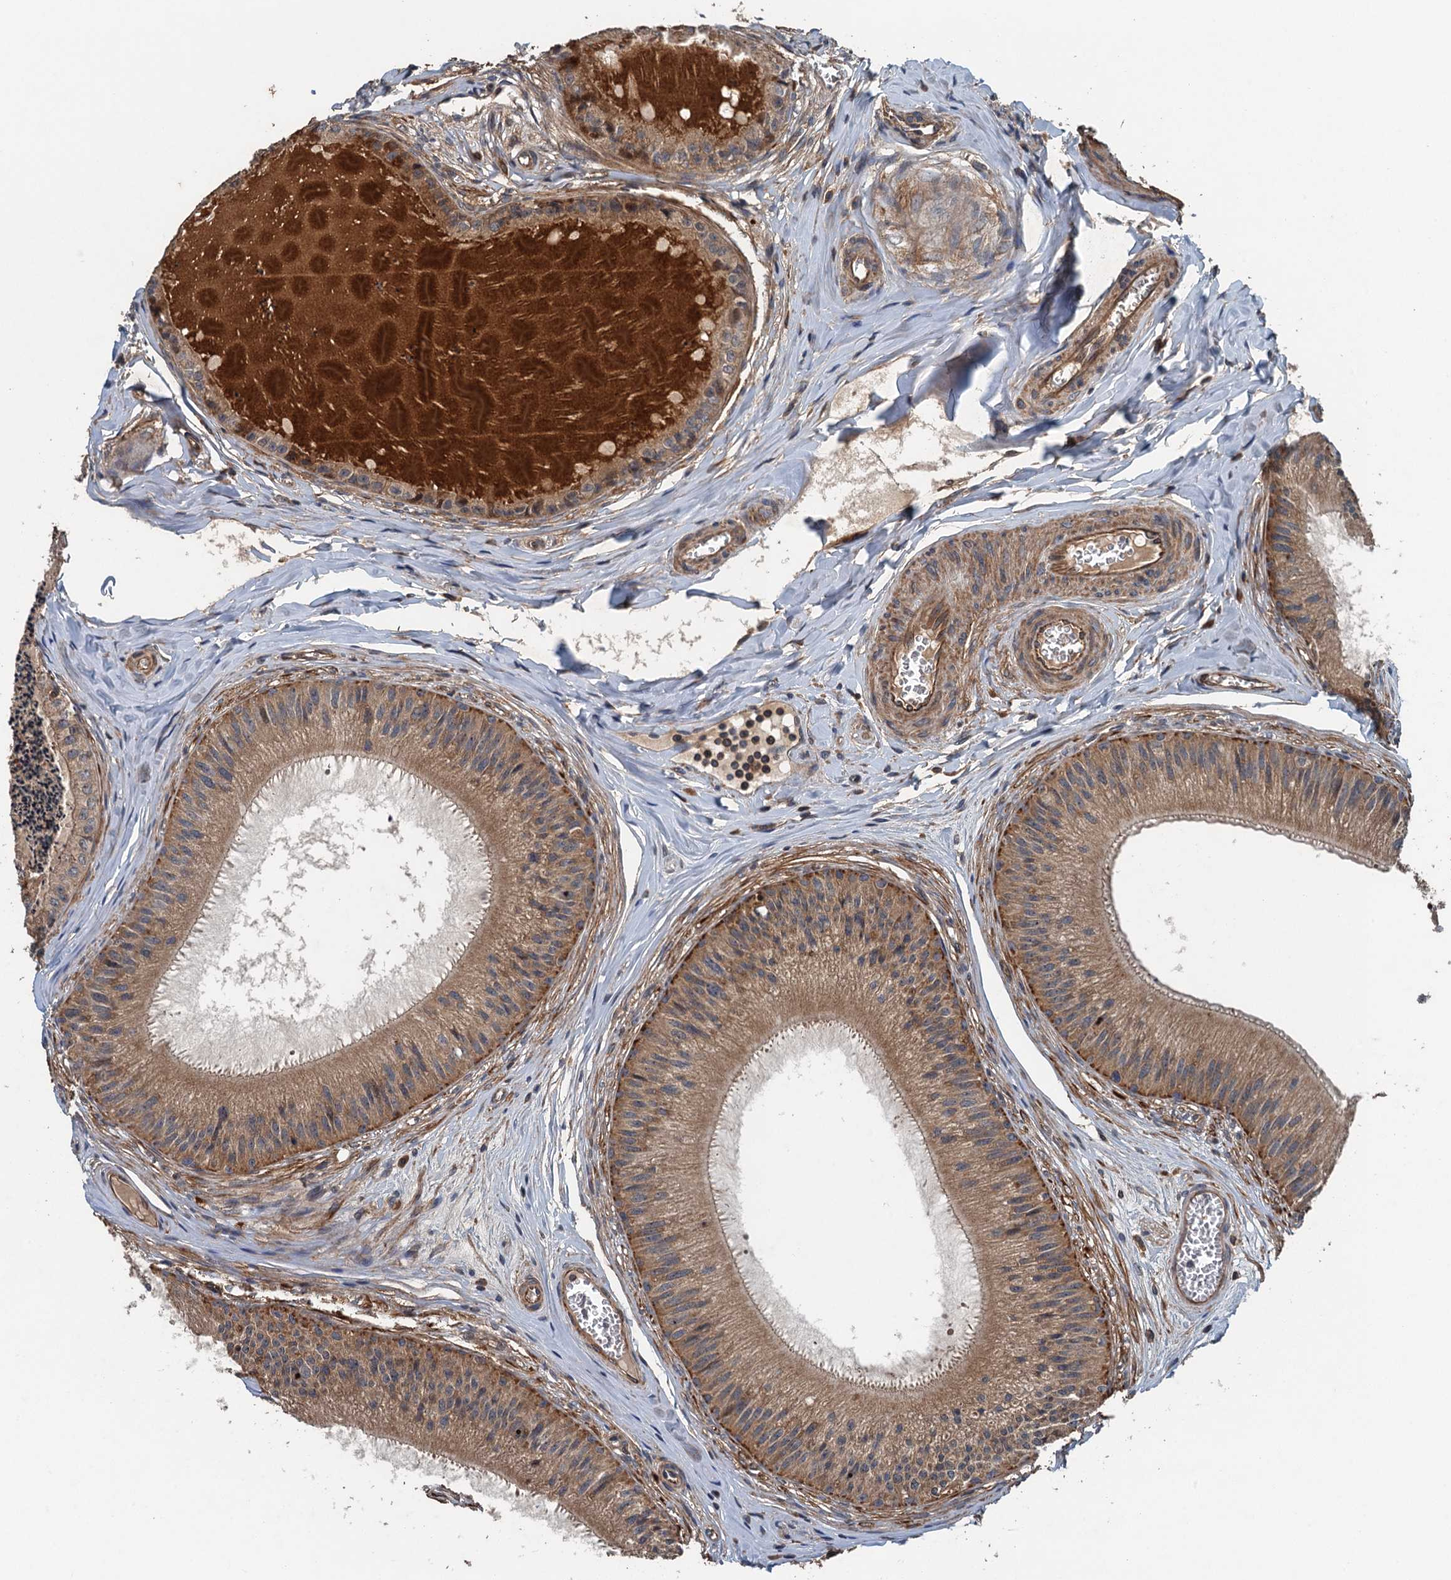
{"staining": {"intensity": "strong", "quantity": "25%-75%", "location": "cytoplasmic/membranous"}, "tissue": "epididymis", "cell_type": "Glandular cells", "image_type": "normal", "snomed": [{"axis": "morphology", "description": "Normal tissue, NOS"}, {"axis": "topography", "description": "Epididymis"}], "caption": "A brown stain labels strong cytoplasmic/membranous positivity of a protein in glandular cells of normal human epididymis. The staining was performed using DAB (3,3'-diaminobenzidine), with brown indicating positive protein expression. Nuclei are stained blue with hematoxylin.", "gene": "BORCS5", "patient": {"sex": "male", "age": 31}}